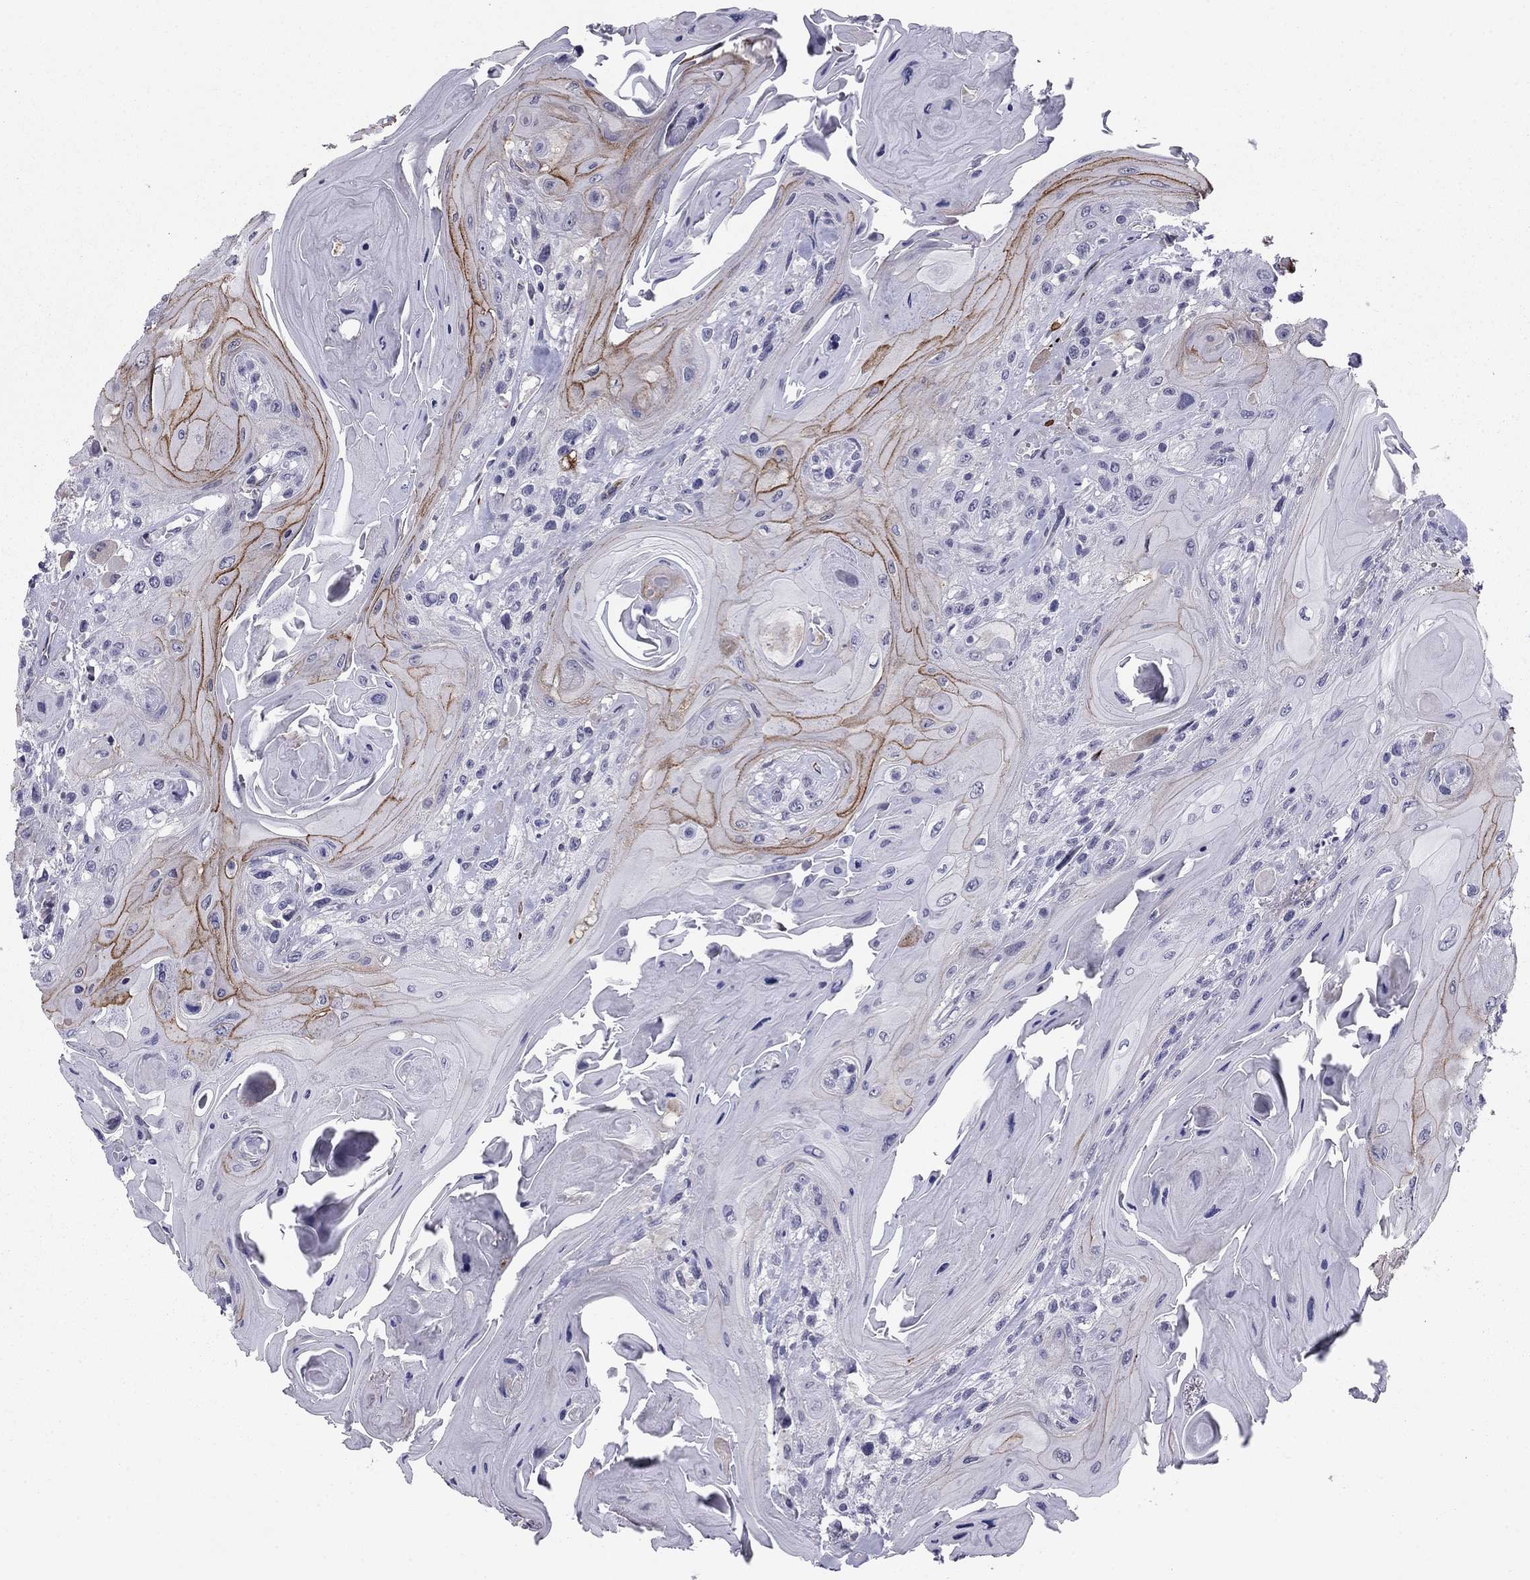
{"staining": {"intensity": "strong", "quantity": "<25%", "location": "cytoplasmic/membranous"}, "tissue": "head and neck cancer", "cell_type": "Tumor cells", "image_type": "cancer", "snomed": [{"axis": "morphology", "description": "Squamous cell carcinoma, NOS"}, {"axis": "topography", "description": "Head-Neck"}], "caption": "High-power microscopy captured an IHC image of head and neck cancer (squamous cell carcinoma), revealing strong cytoplasmic/membranous expression in about <25% of tumor cells.", "gene": "ANKS4B", "patient": {"sex": "female", "age": 59}}